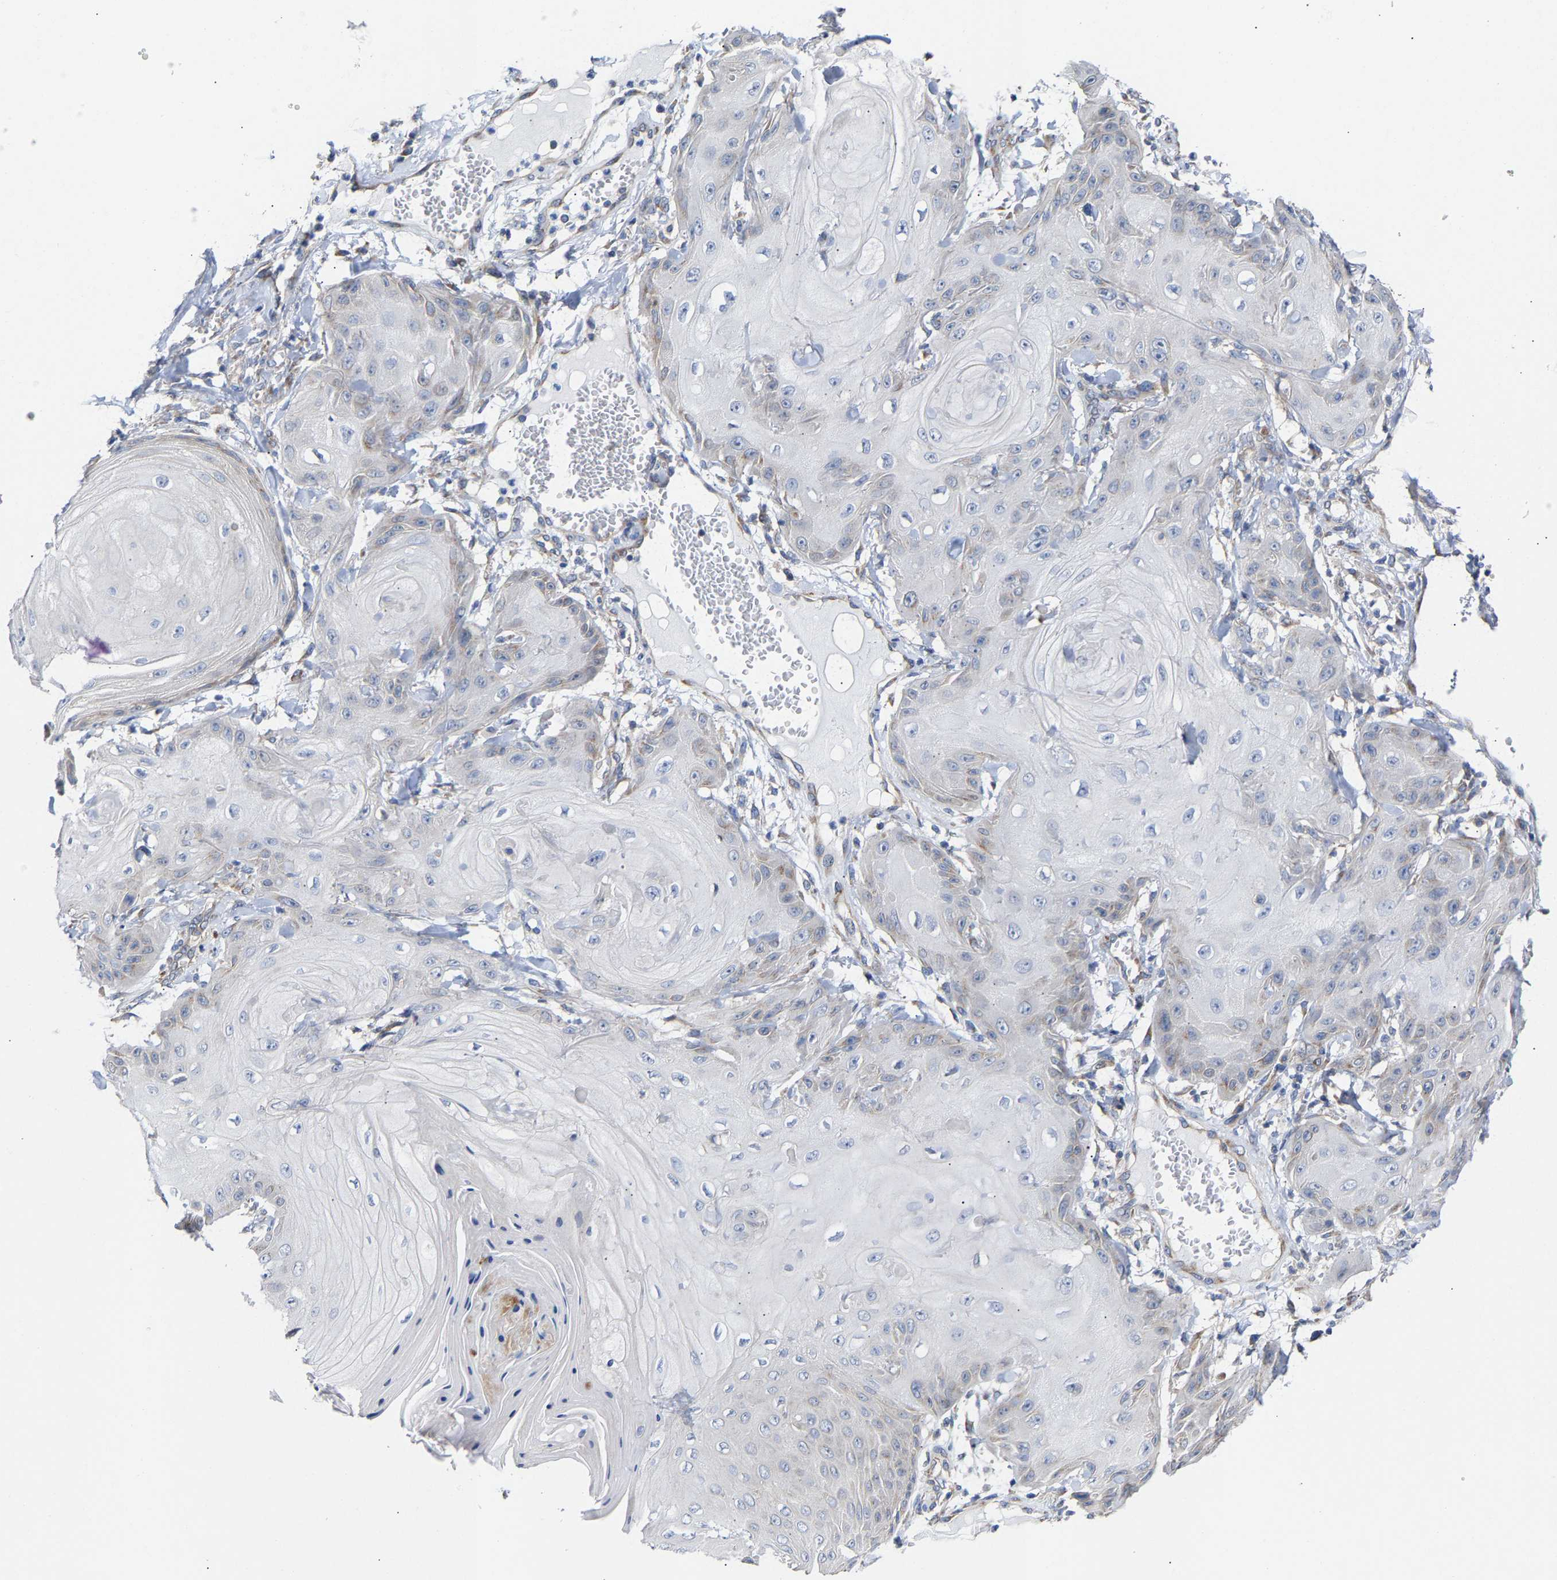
{"staining": {"intensity": "weak", "quantity": "<25%", "location": "cytoplasmic/membranous"}, "tissue": "skin cancer", "cell_type": "Tumor cells", "image_type": "cancer", "snomed": [{"axis": "morphology", "description": "Squamous cell carcinoma, NOS"}, {"axis": "topography", "description": "Skin"}], "caption": "Tumor cells show no significant staining in squamous cell carcinoma (skin).", "gene": "PPP1R15A", "patient": {"sex": "male", "age": 74}}